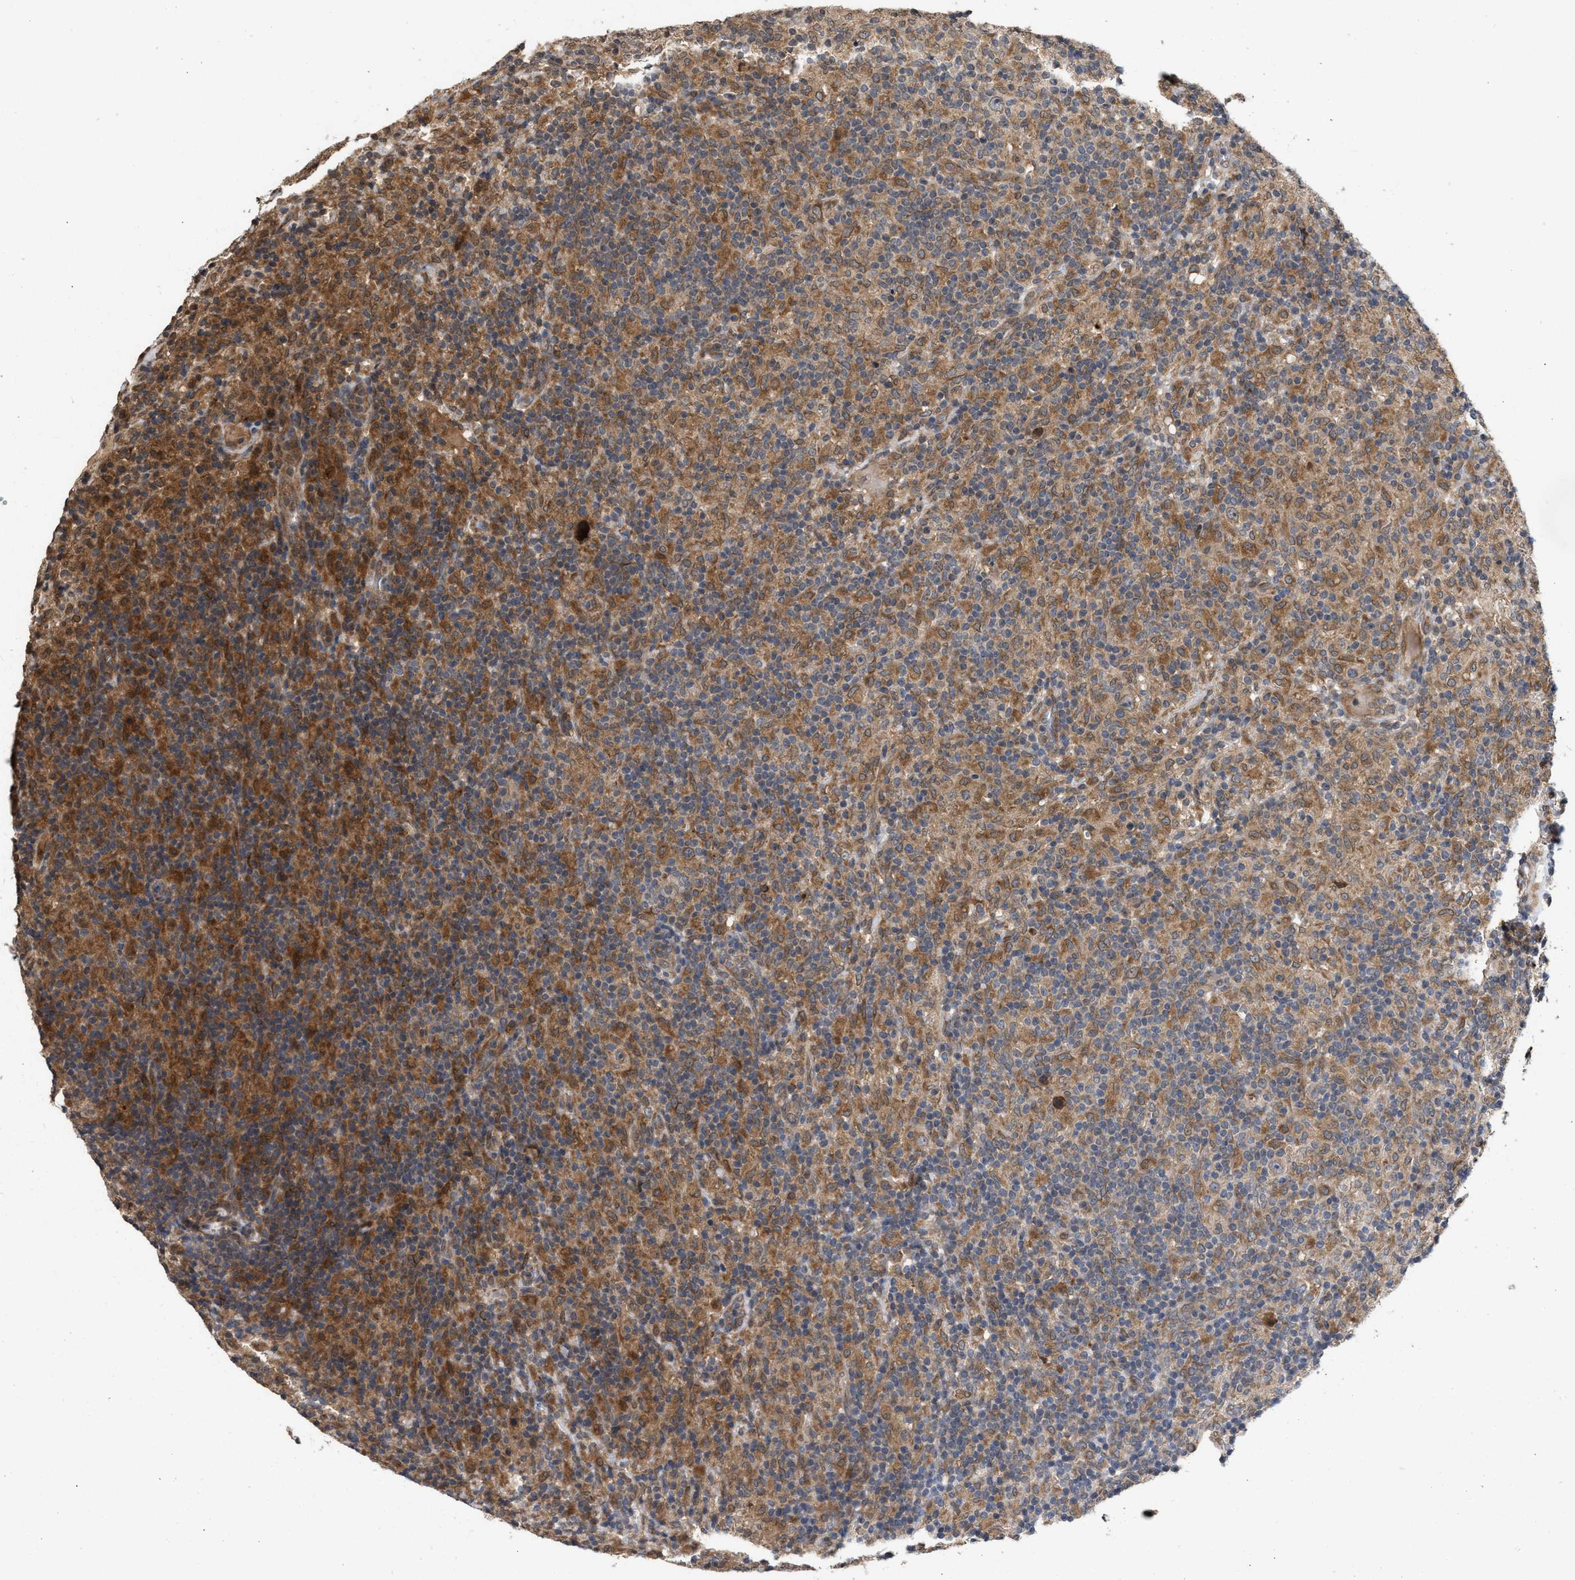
{"staining": {"intensity": "moderate", "quantity": ">75%", "location": "cytoplasmic/membranous"}, "tissue": "lymphoma", "cell_type": "Tumor cells", "image_type": "cancer", "snomed": [{"axis": "morphology", "description": "Hodgkin's disease, NOS"}, {"axis": "topography", "description": "Lymph node"}], "caption": "A brown stain labels moderate cytoplasmic/membranous expression of a protein in lymphoma tumor cells. The staining was performed using DAB (3,3'-diaminobenzidine) to visualize the protein expression in brown, while the nuclei were stained in blue with hematoxylin (Magnification: 20x).", "gene": "SAR1A", "patient": {"sex": "male", "age": 70}}